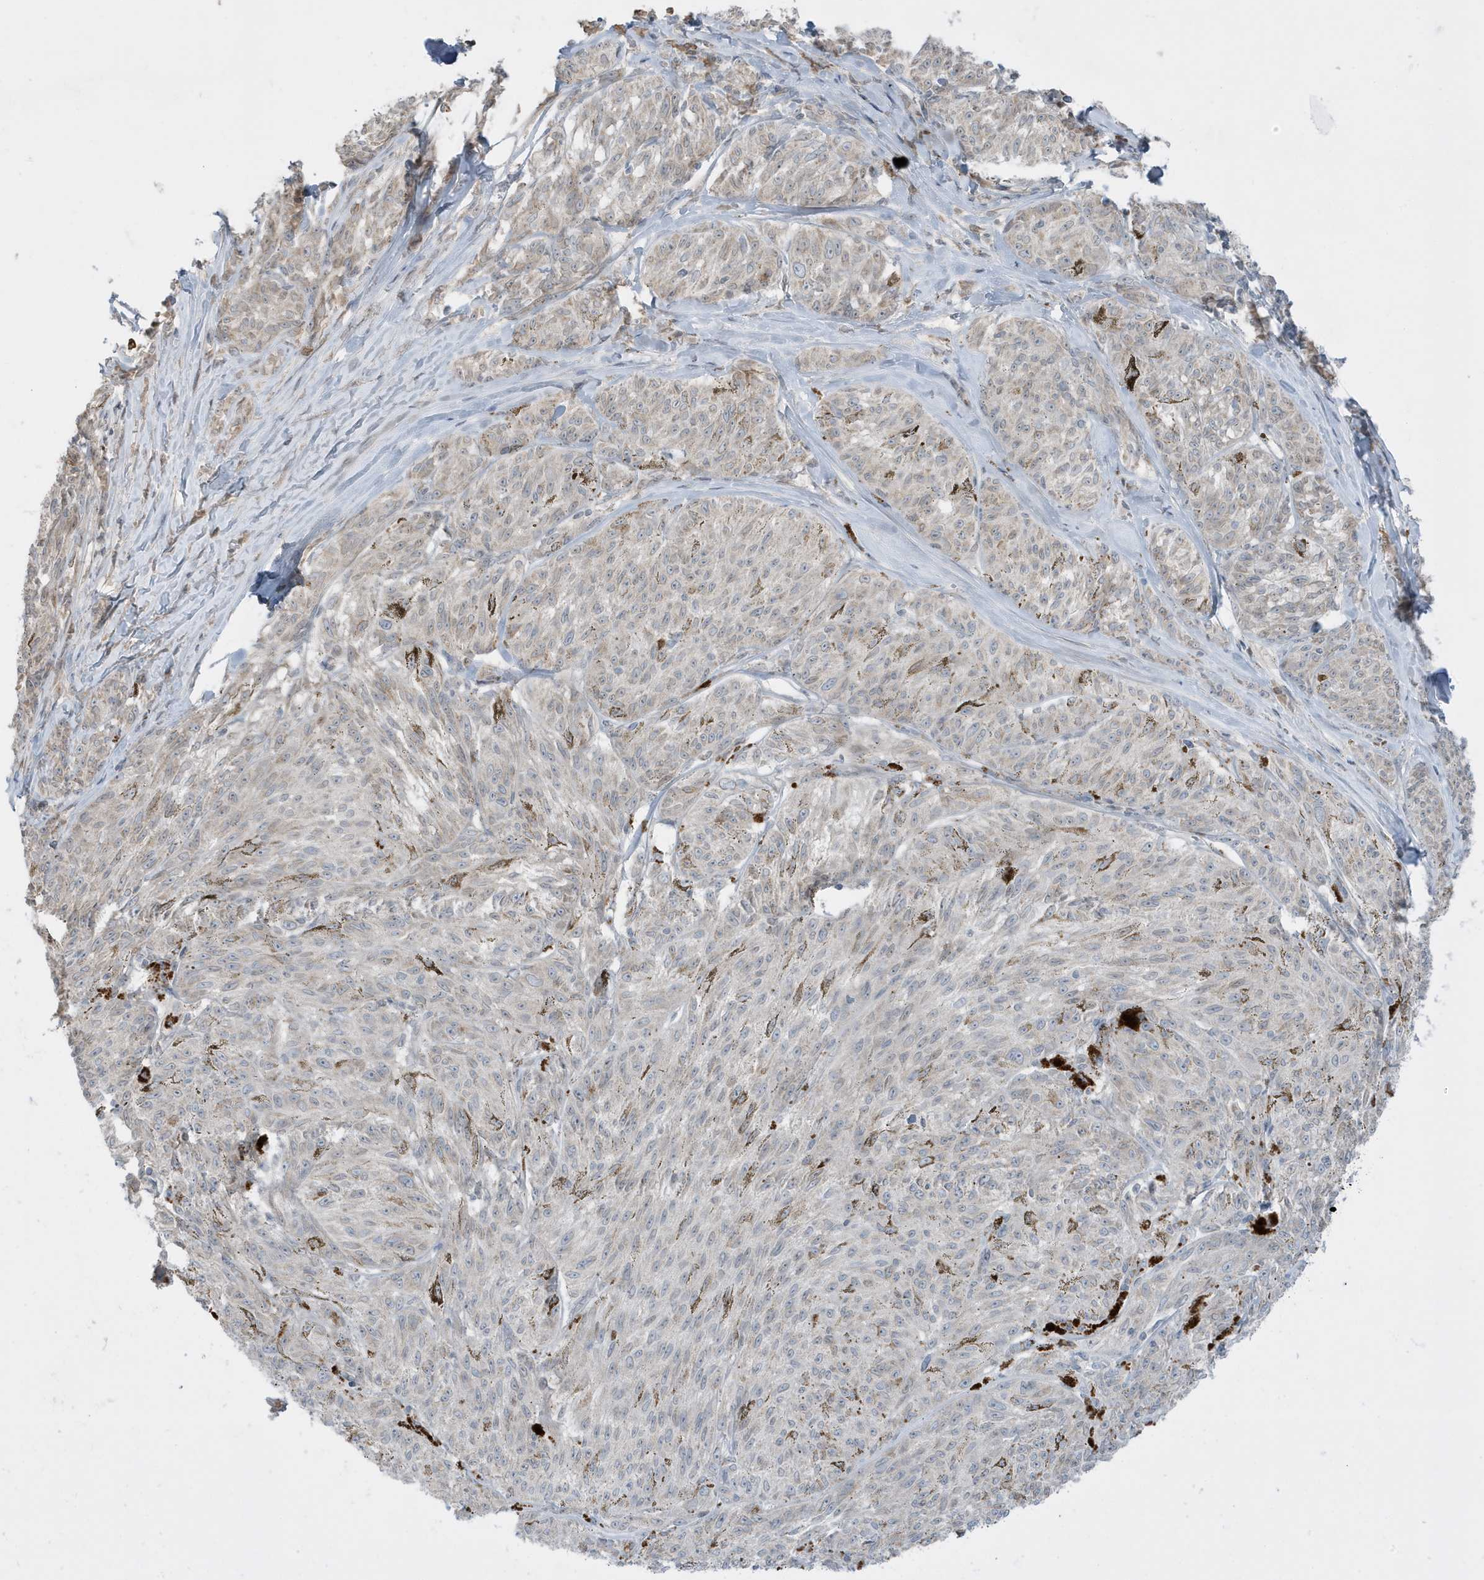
{"staining": {"intensity": "negative", "quantity": "none", "location": "none"}, "tissue": "melanoma", "cell_type": "Tumor cells", "image_type": "cancer", "snomed": [{"axis": "morphology", "description": "Malignant melanoma, NOS"}, {"axis": "topography", "description": "Skin"}], "caption": "Tumor cells are negative for protein expression in human malignant melanoma. (DAB immunohistochemistry visualized using brightfield microscopy, high magnification).", "gene": "FNDC1", "patient": {"sex": "female", "age": 72}}